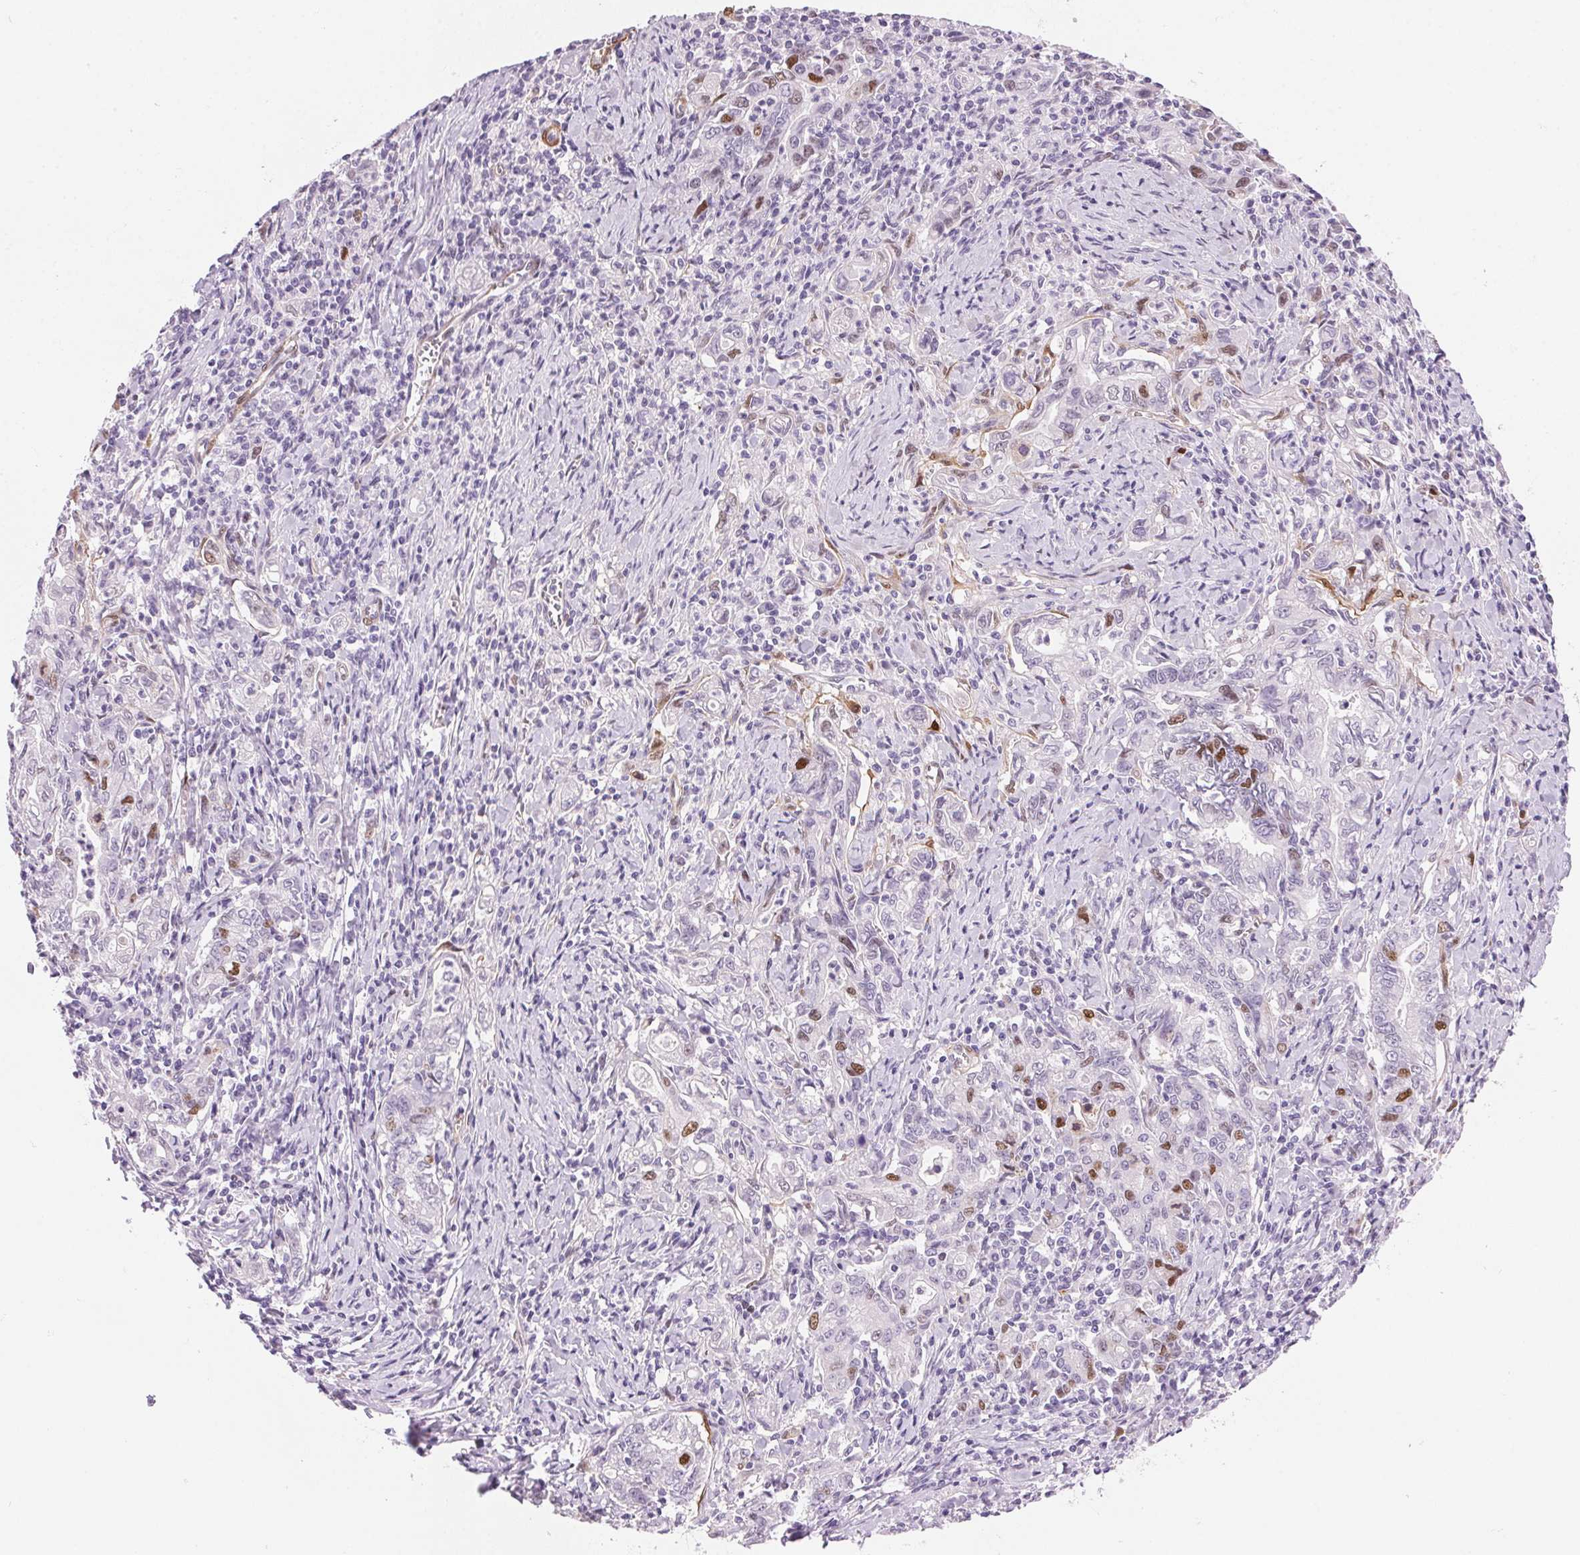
{"staining": {"intensity": "moderate", "quantity": "<25%", "location": "nuclear"}, "tissue": "stomach cancer", "cell_type": "Tumor cells", "image_type": "cancer", "snomed": [{"axis": "morphology", "description": "Adenocarcinoma, NOS"}, {"axis": "topography", "description": "Stomach, upper"}], "caption": "IHC micrograph of adenocarcinoma (stomach) stained for a protein (brown), which displays low levels of moderate nuclear expression in about <25% of tumor cells.", "gene": "SMTN", "patient": {"sex": "female", "age": 79}}